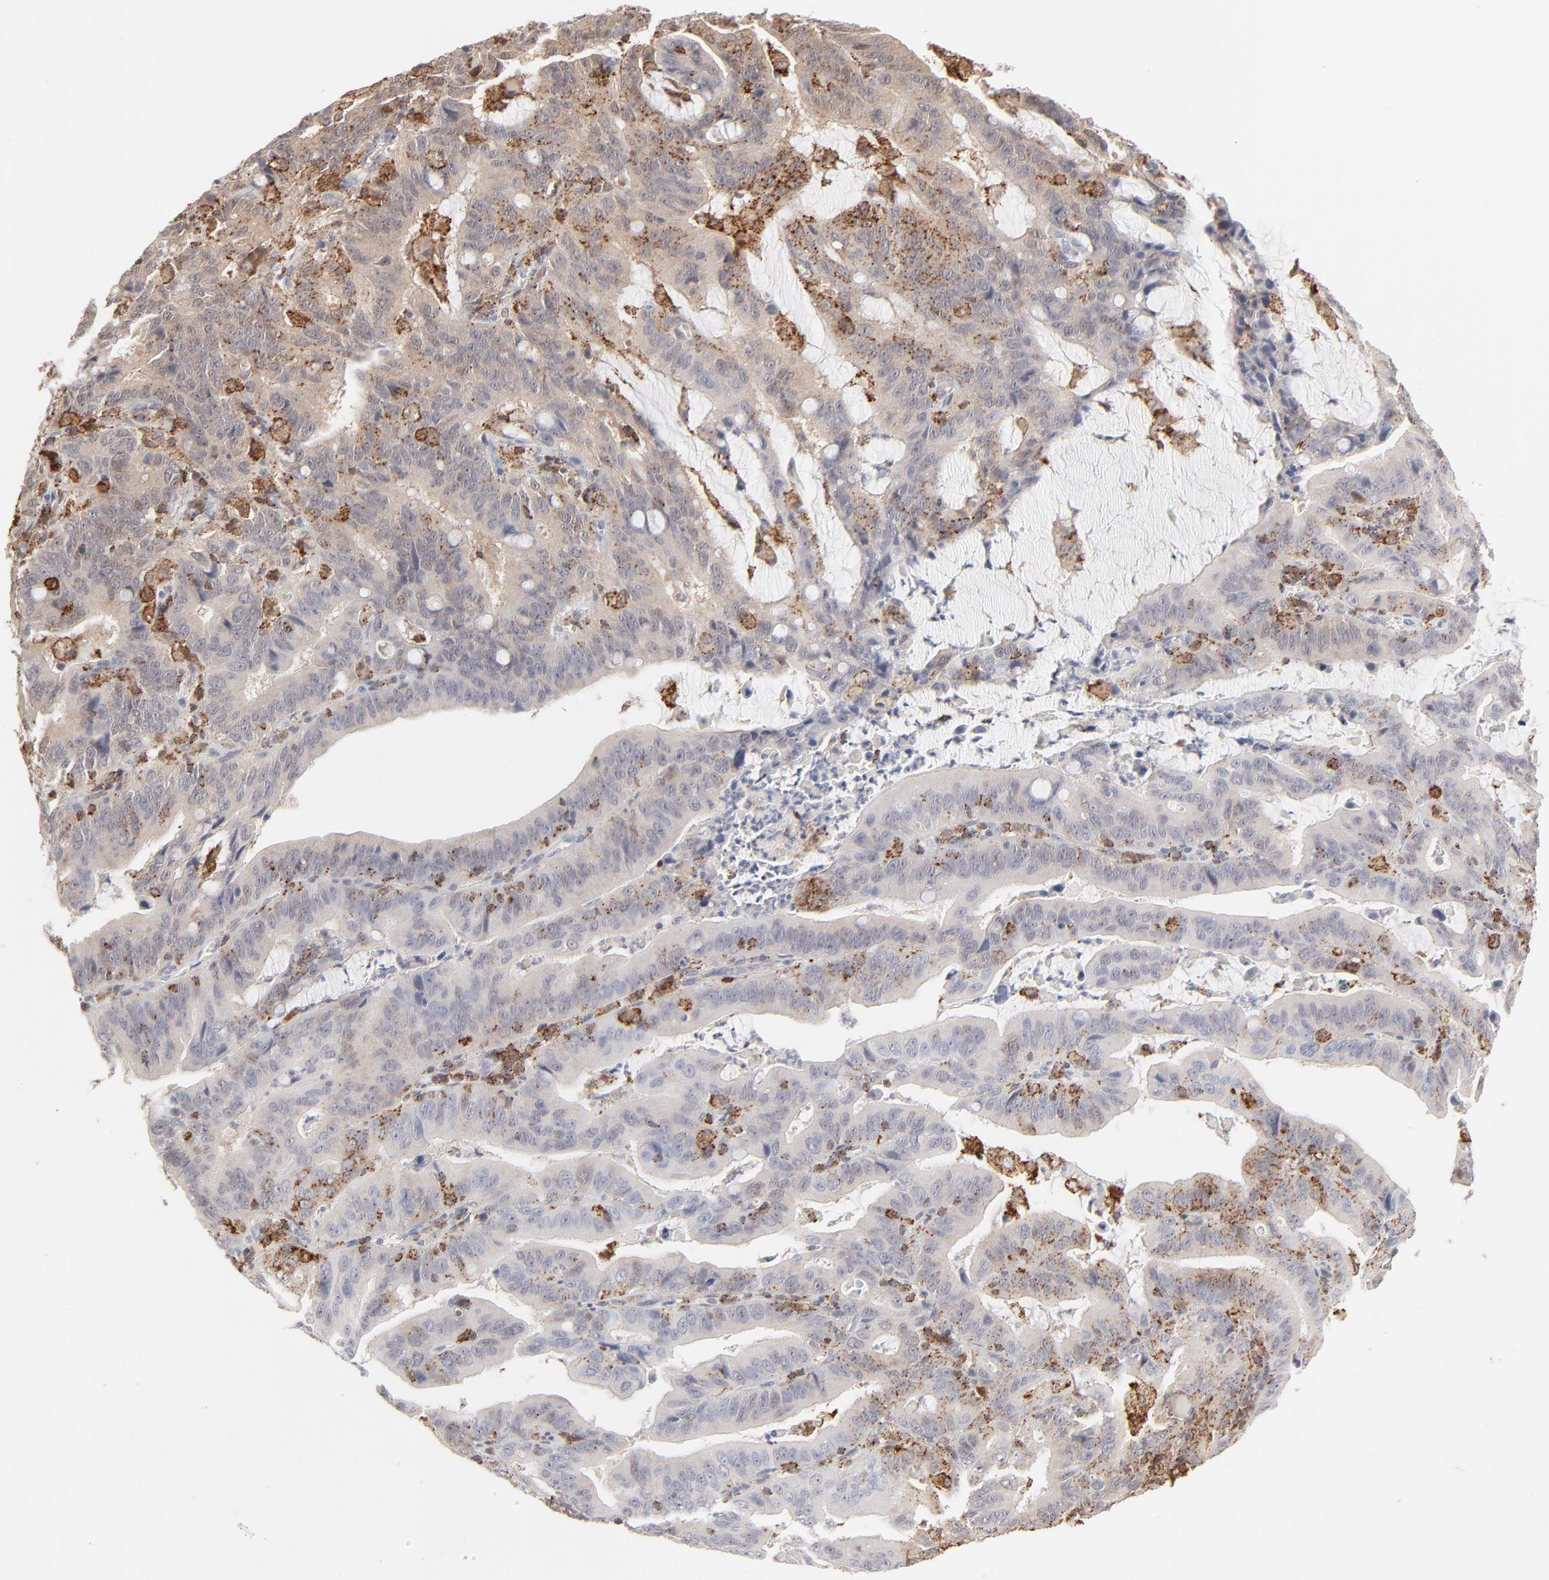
{"staining": {"intensity": "moderate", "quantity": "25%-75%", "location": "cytoplasmic/membranous"}, "tissue": "stomach cancer", "cell_type": "Tumor cells", "image_type": "cancer", "snomed": [{"axis": "morphology", "description": "Adenocarcinoma, NOS"}, {"axis": "topography", "description": "Stomach, upper"}], "caption": "Adenocarcinoma (stomach) tissue reveals moderate cytoplasmic/membranous expression in approximately 25%-75% of tumor cells", "gene": "CDK6", "patient": {"sex": "male", "age": 63}}